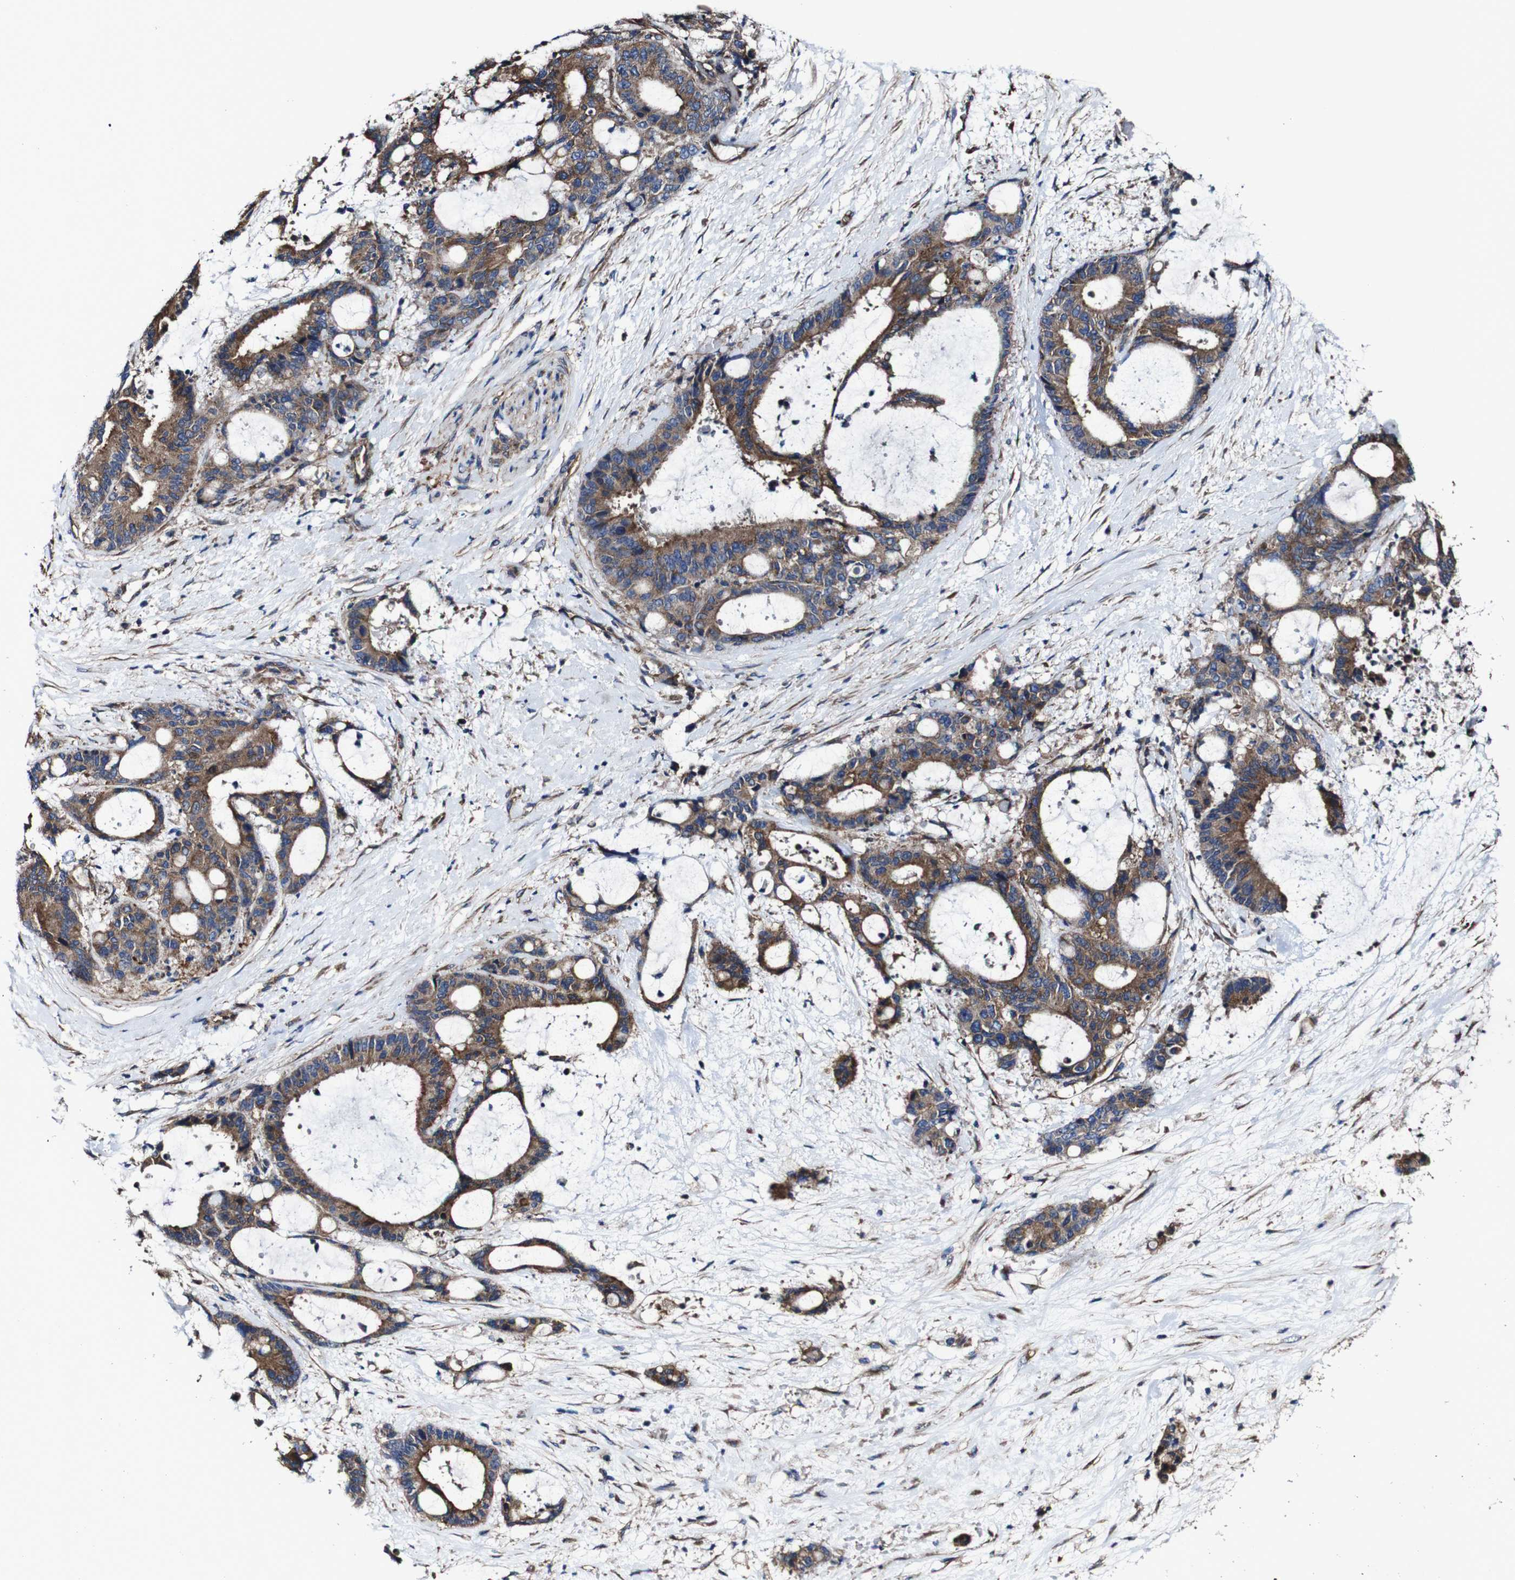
{"staining": {"intensity": "moderate", "quantity": ">75%", "location": "cytoplasmic/membranous"}, "tissue": "liver cancer", "cell_type": "Tumor cells", "image_type": "cancer", "snomed": [{"axis": "morphology", "description": "Normal tissue, NOS"}, {"axis": "morphology", "description": "Cholangiocarcinoma"}, {"axis": "topography", "description": "Liver"}, {"axis": "topography", "description": "Peripheral nerve tissue"}], "caption": "Liver cancer was stained to show a protein in brown. There is medium levels of moderate cytoplasmic/membranous expression in about >75% of tumor cells.", "gene": "CSF1R", "patient": {"sex": "female", "age": 73}}